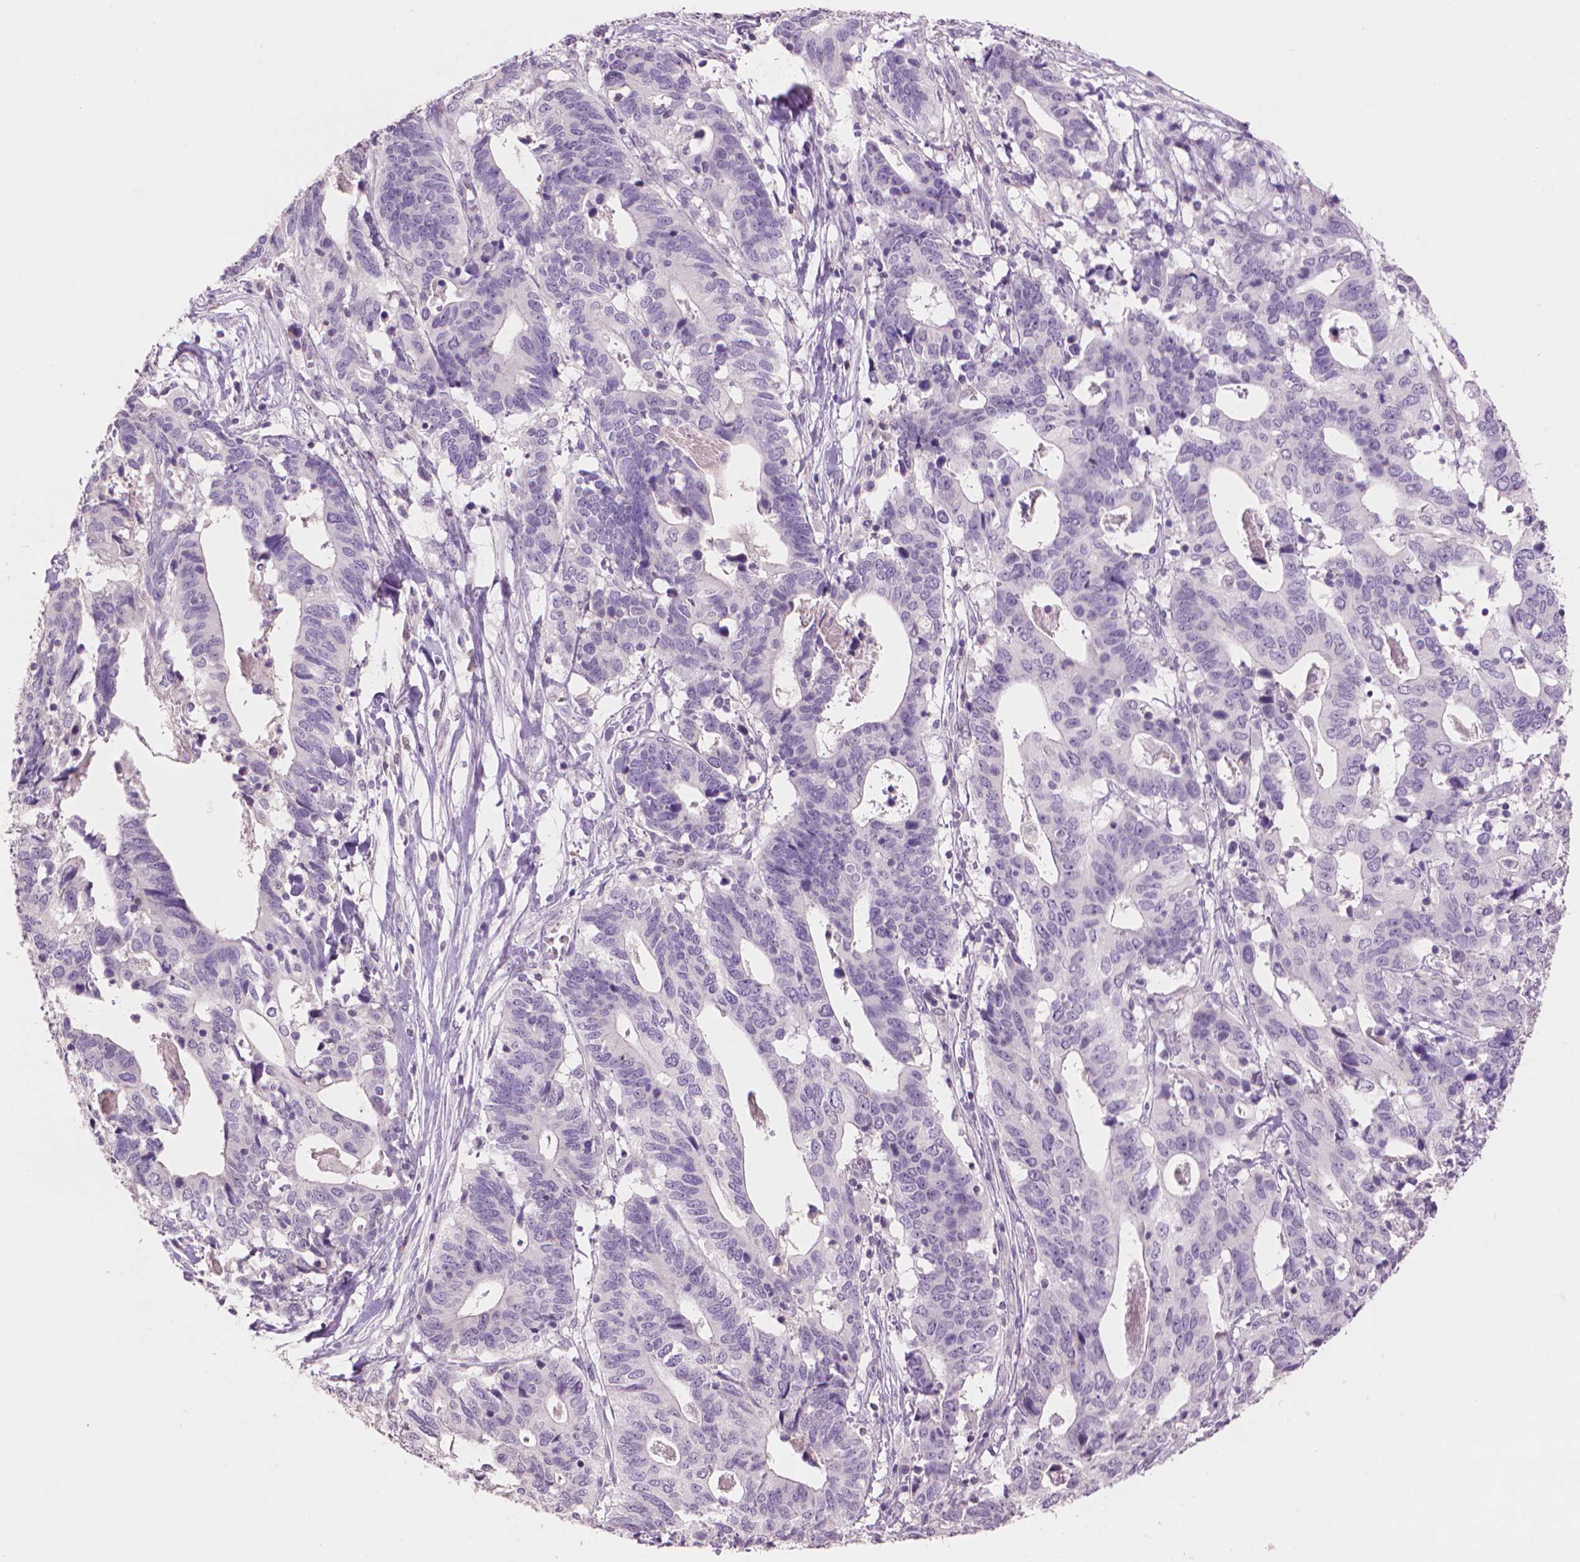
{"staining": {"intensity": "negative", "quantity": "none", "location": "none"}, "tissue": "stomach cancer", "cell_type": "Tumor cells", "image_type": "cancer", "snomed": [{"axis": "morphology", "description": "Adenocarcinoma, NOS"}, {"axis": "topography", "description": "Stomach, upper"}], "caption": "Protein analysis of stomach adenocarcinoma reveals no significant positivity in tumor cells.", "gene": "ENO2", "patient": {"sex": "female", "age": 67}}